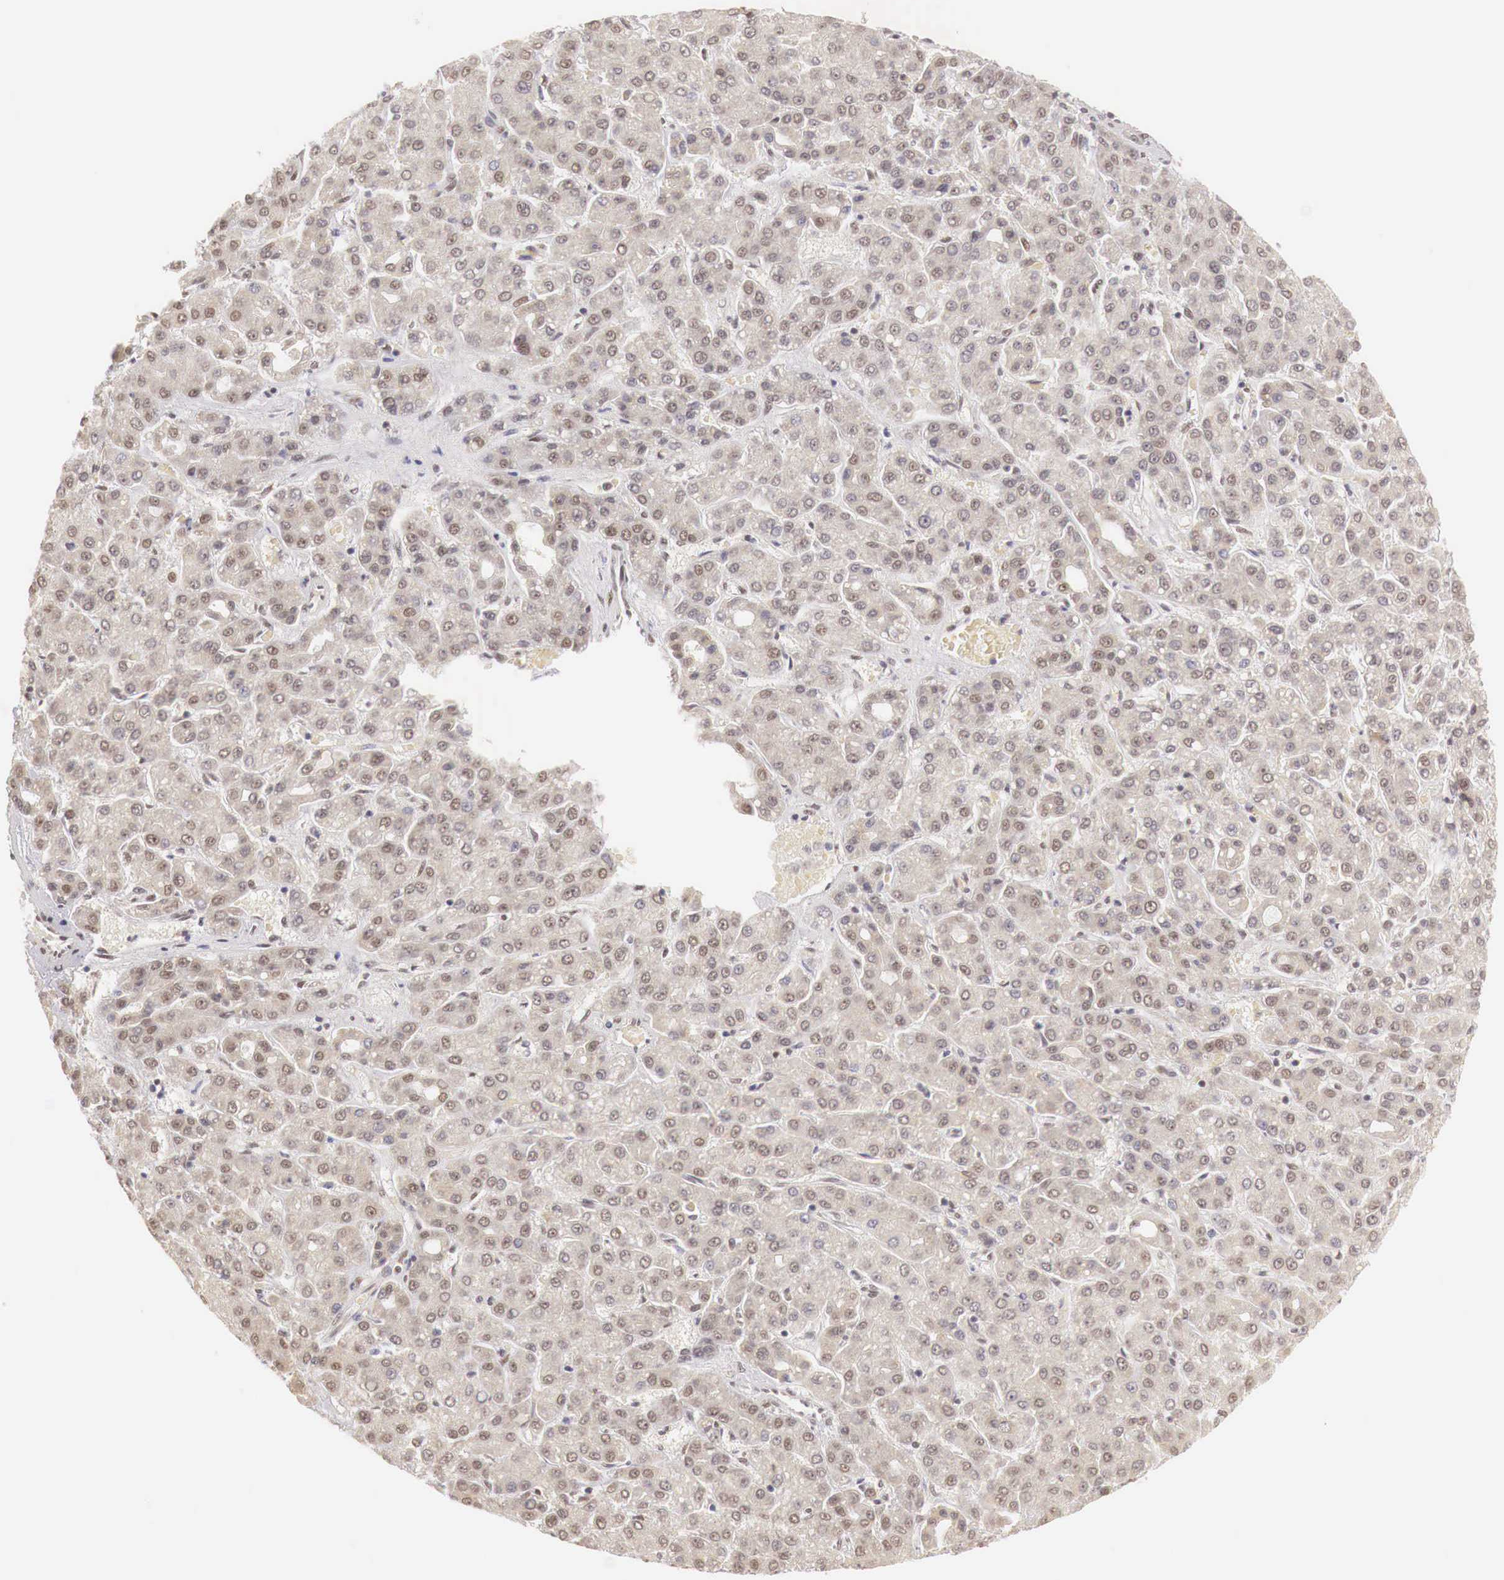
{"staining": {"intensity": "weak", "quantity": ">75%", "location": "cytoplasmic/membranous,nuclear"}, "tissue": "liver cancer", "cell_type": "Tumor cells", "image_type": "cancer", "snomed": [{"axis": "morphology", "description": "Carcinoma, Hepatocellular, NOS"}, {"axis": "topography", "description": "Liver"}], "caption": "High-magnification brightfield microscopy of liver cancer stained with DAB (3,3'-diaminobenzidine) (brown) and counterstained with hematoxylin (blue). tumor cells exhibit weak cytoplasmic/membranous and nuclear expression is seen in approximately>75% of cells.", "gene": "GPKOW", "patient": {"sex": "male", "age": 69}}